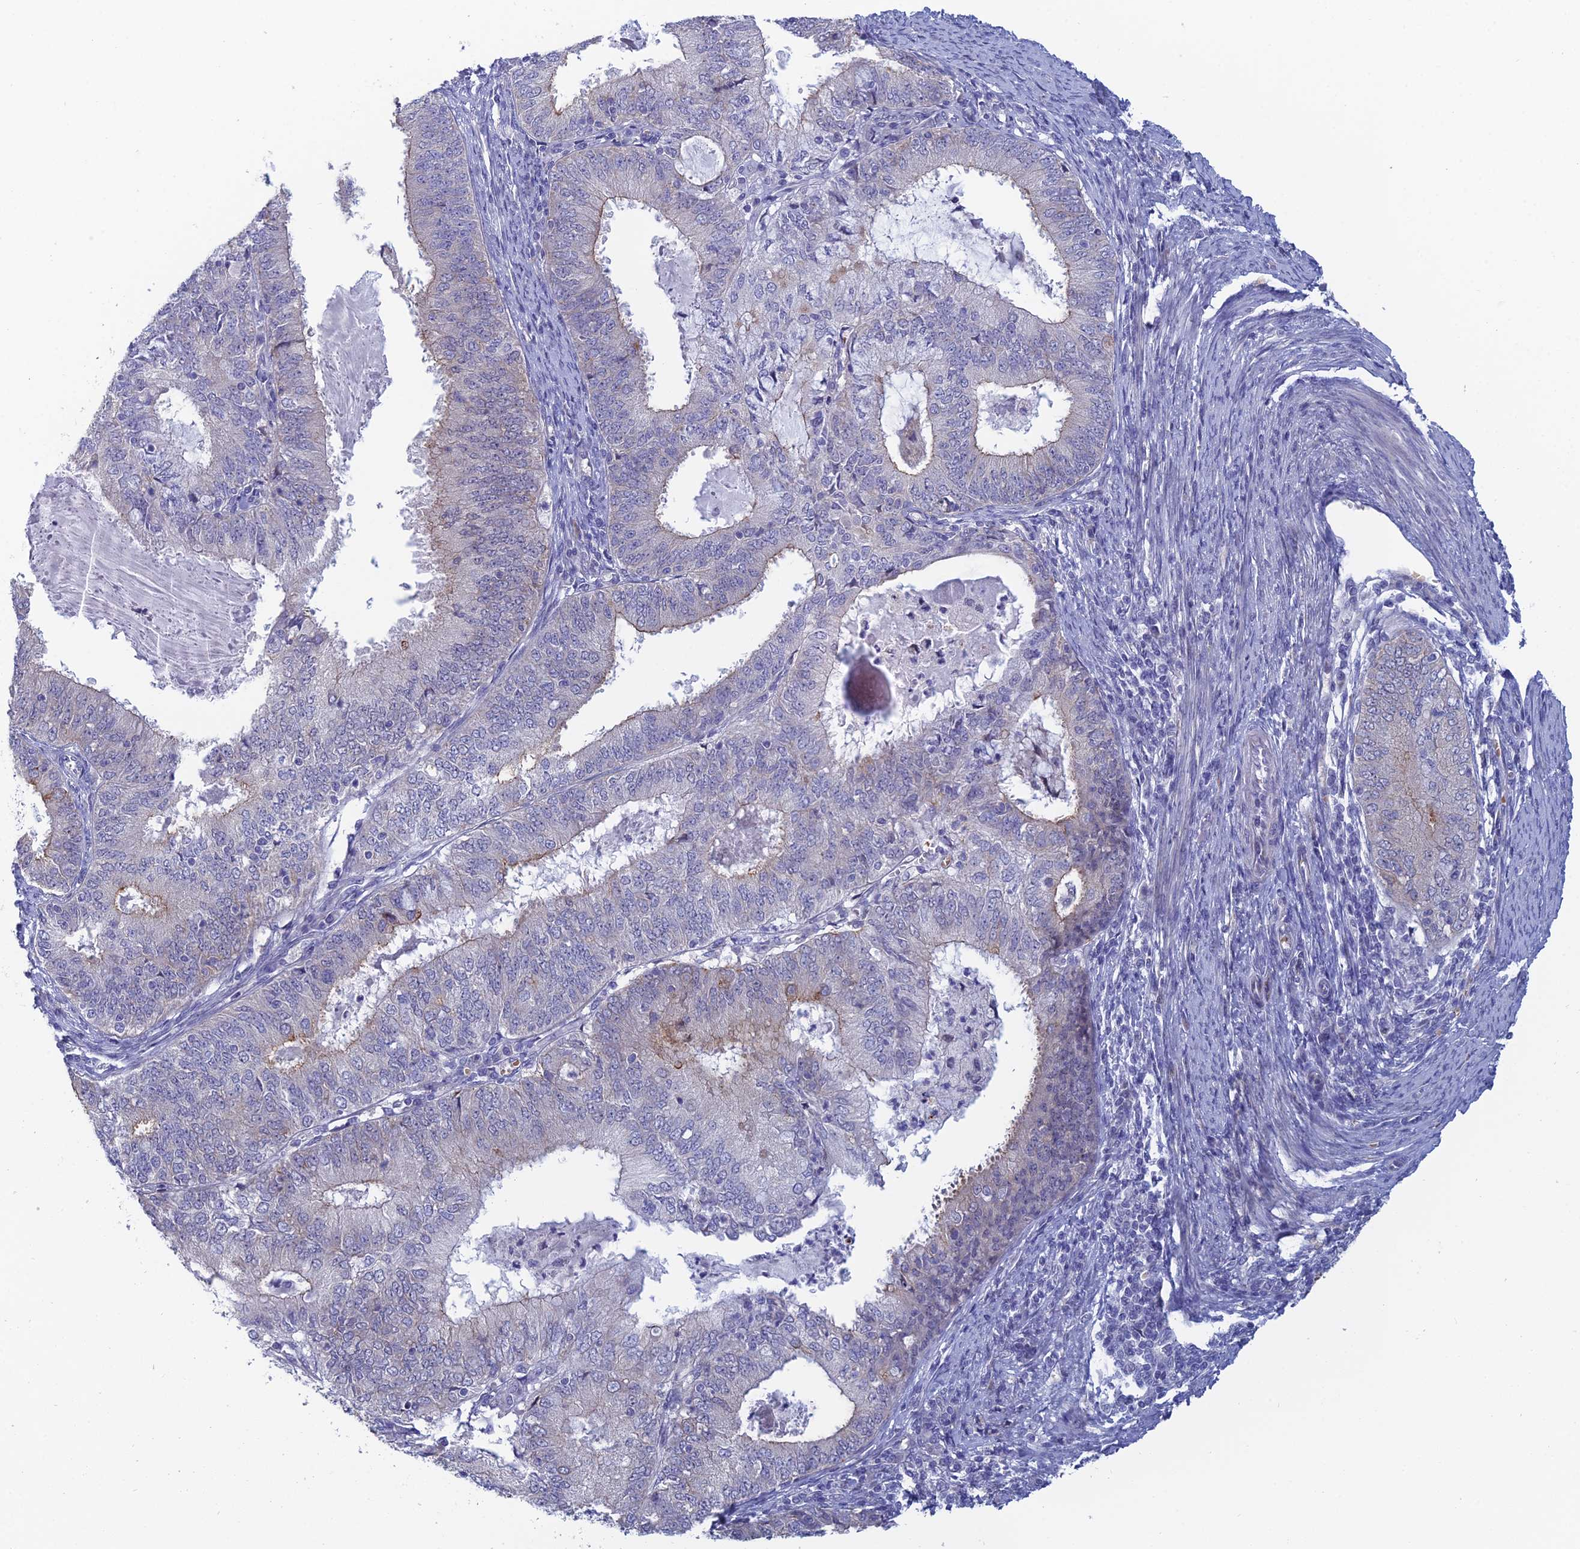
{"staining": {"intensity": "weak", "quantity": "<25%", "location": "cytoplasmic/membranous"}, "tissue": "endometrial cancer", "cell_type": "Tumor cells", "image_type": "cancer", "snomed": [{"axis": "morphology", "description": "Adenocarcinoma, NOS"}, {"axis": "topography", "description": "Endometrium"}], "caption": "A high-resolution image shows IHC staining of endometrial cancer (adenocarcinoma), which reveals no significant expression in tumor cells.", "gene": "GIPC1", "patient": {"sex": "female", "age": 57}}